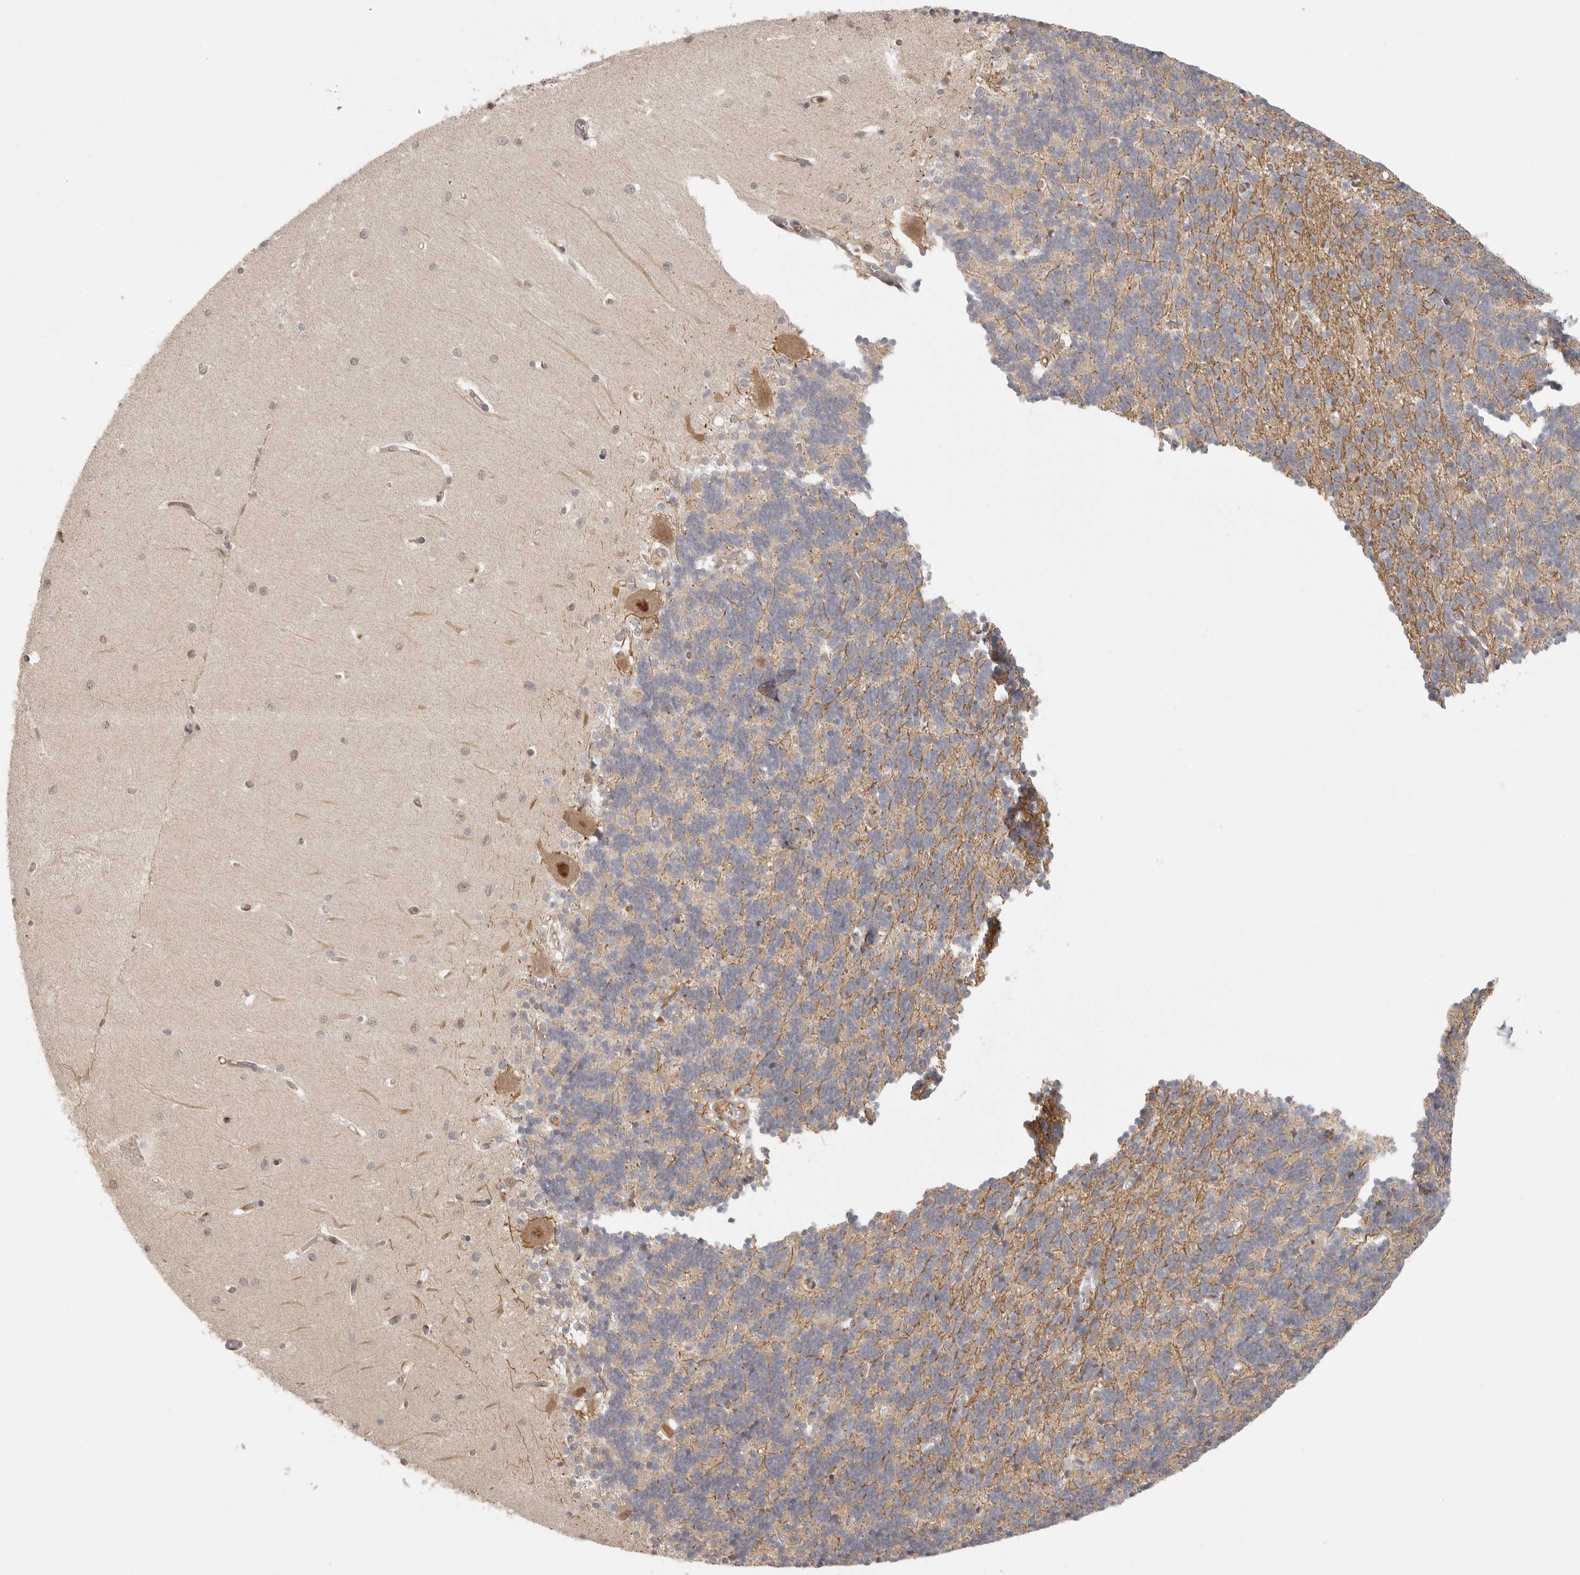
{"staining": {"intensity": "negative", "quantity": "none", "location": "none"}, "tissue": "cerebellum", "cell_type": "Cells in granular layer", "image_type": "normal", "snomed": [{"axis": "morphology", "description": "Normal tissue, NOS"}, {"axis": "topography", "description": "Cerebellum"}], "caption": "Immunohistochemistry (IHC) histopathology image of unremarkable human cerebellum stained for a protein (brown), which demonstrates no expression in cells in granular layer. Brightfield microscopy of immunohistochemistry (IHC) stained with DAB (brown) and hematoxylin (blue), captured at high magnification.", "gene": "PSMA5", "patient": {"sex": "male", "age": 37}}